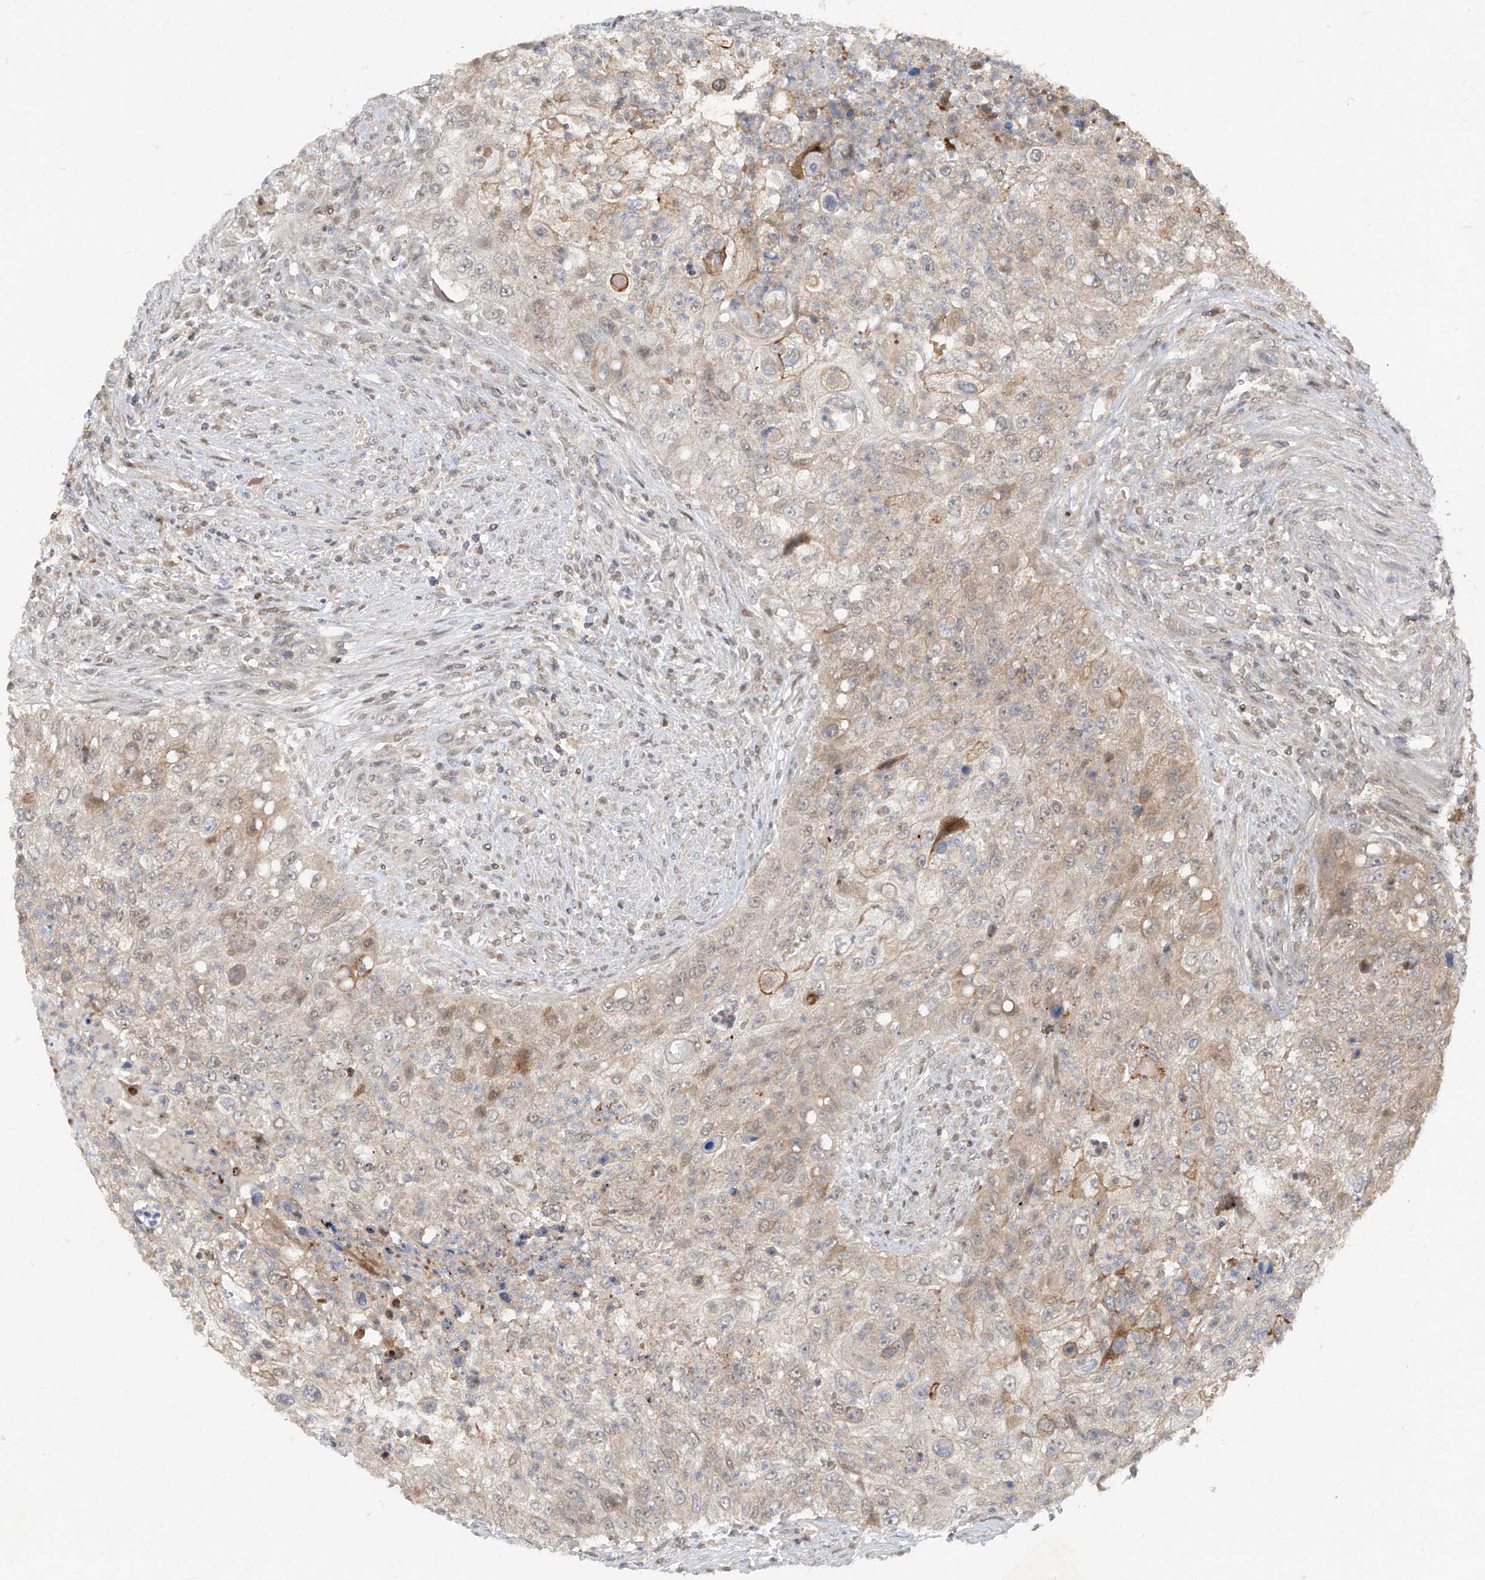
{"staining": {"intensity": "weak", "quantity": "<25%", "location": "cytoplasmic/membranous"}, "tissue": "urothelial cancer", "cell_type": "Tumor cells", "image_type": "cancer", "snomed": [{"axis": "morphology", "description": "Urothelial carcinoma, High grade"}, {"axis": "topography", "description": "Urinary bladder"}], "caption": "Immunohistochemistry of human urothelial cancer demonstrates no positivity in tumor cells.", "gene": "ZNF358", "patient": {"sex": "female", "age": 60}}